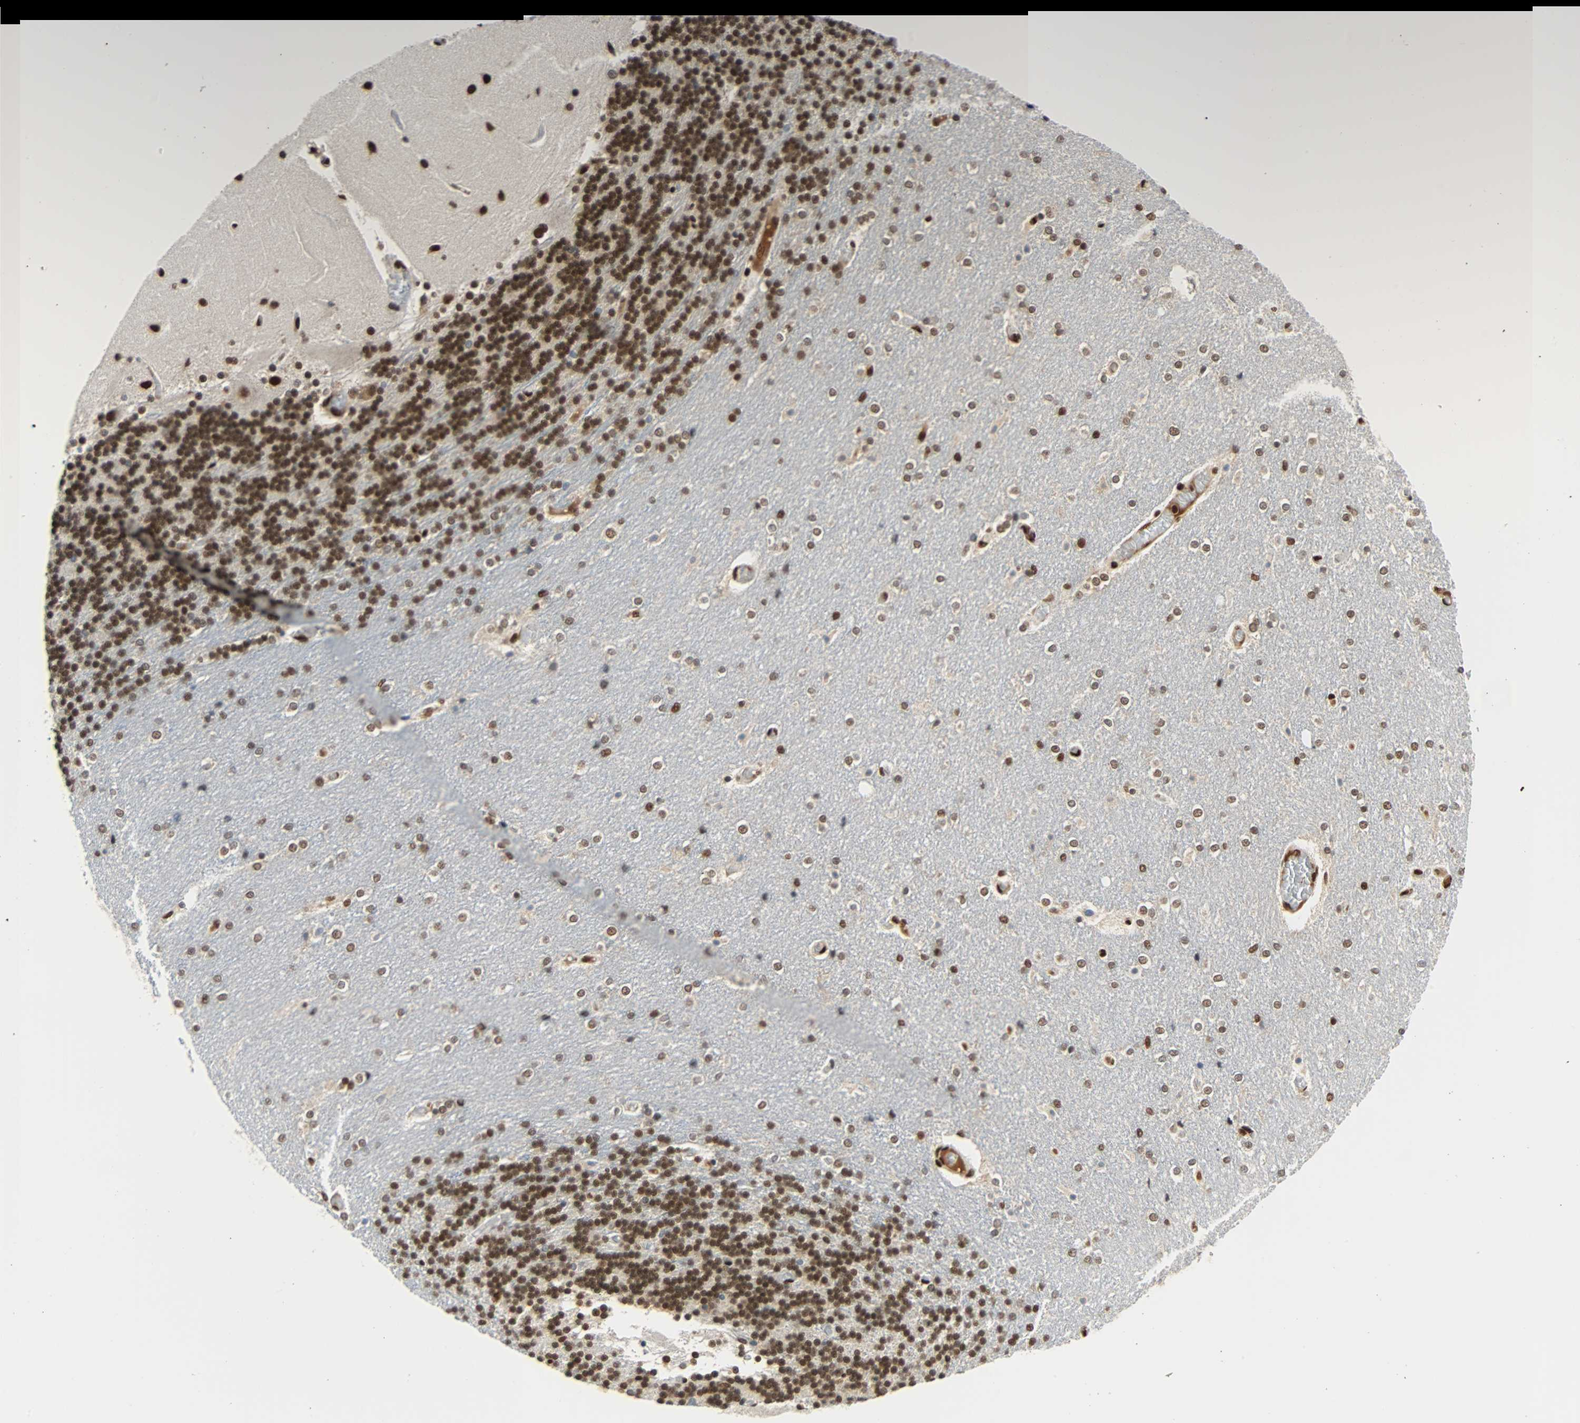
{"staining": {"intensity": "strong", "quantity": ">75%", "location": "nuclear"}, "tissue": "cerebellum", "cell_type": "Cells in granular layer", "image_type": "normal", "snomed": [{"axis": "morphology", "description": "Normal tissue, NOS"}, {"axis": "topography", "description": "Cerebellum"}], "caption": "The photomicrograph exhibits a brown stain indicating the presence of a protein in the nuclear of cells in granular layer in cerebellum. Nuclei are stained in blue.", "gene": "CDK12", "patient": {"sex": "female", "age": 54}}